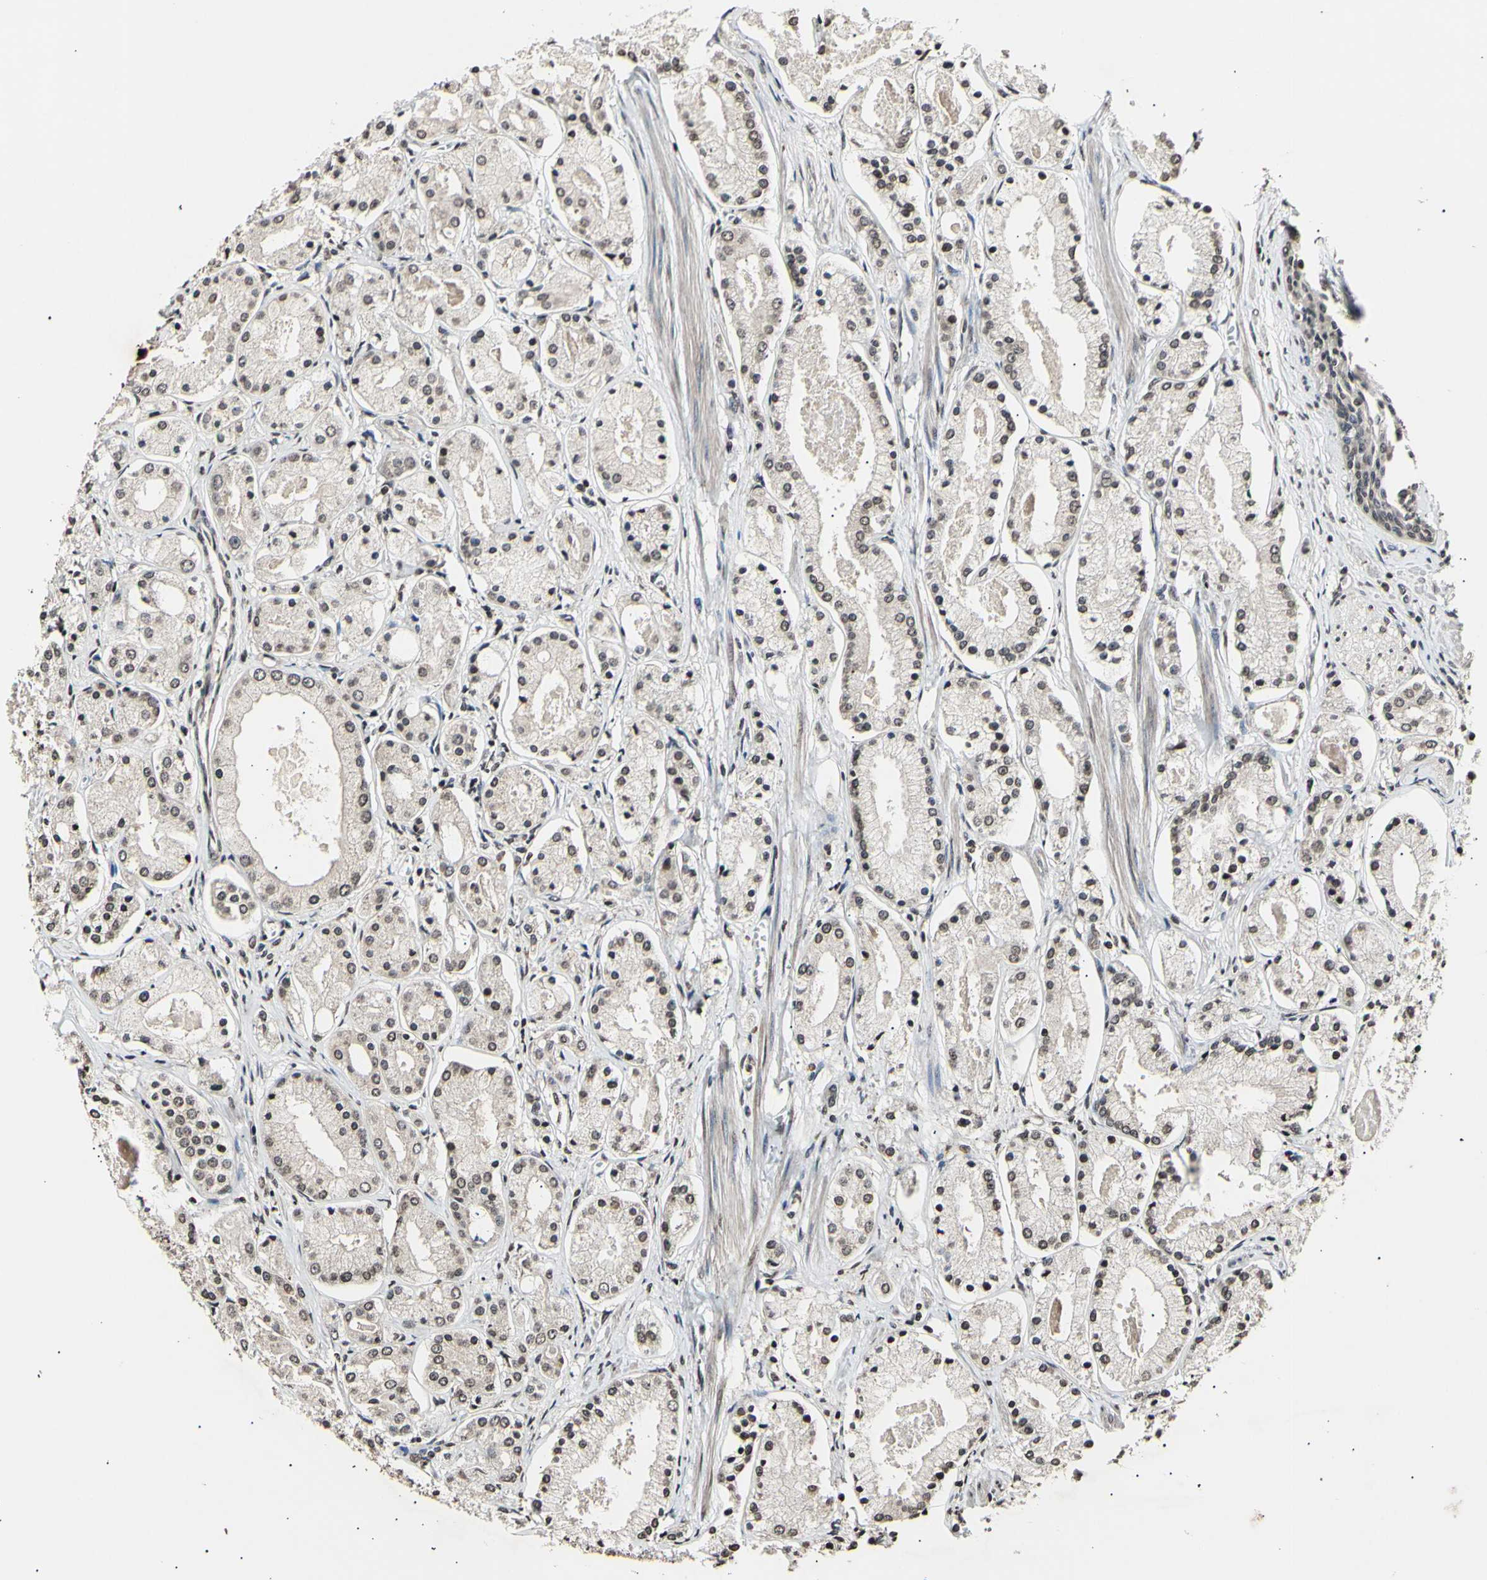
{"staining": {"intensity": "moderate", "quantity": ">75%", "location": "cytoplasmic/membranous,nuclear"}, "tissue": "prostate cancer", "cell_type": "Tumor cells", "image_type": "cancer", "snomed": [{"axis": "morphology", "description": "Adenocarcinoma, High grade"}, {"axis": "topography", "description": "Prostate"}], "caption": "Immunohistochemistry (IHC) (DAB) staining of human prostate adenocarcinoma (high-grade) reveals moderate cytoplasmic/membranous and nuclear protein staining in approximately >75% of tumor cells.", "gene": "ANAPC7", "patient": {"sex": "male", "age": 66}}